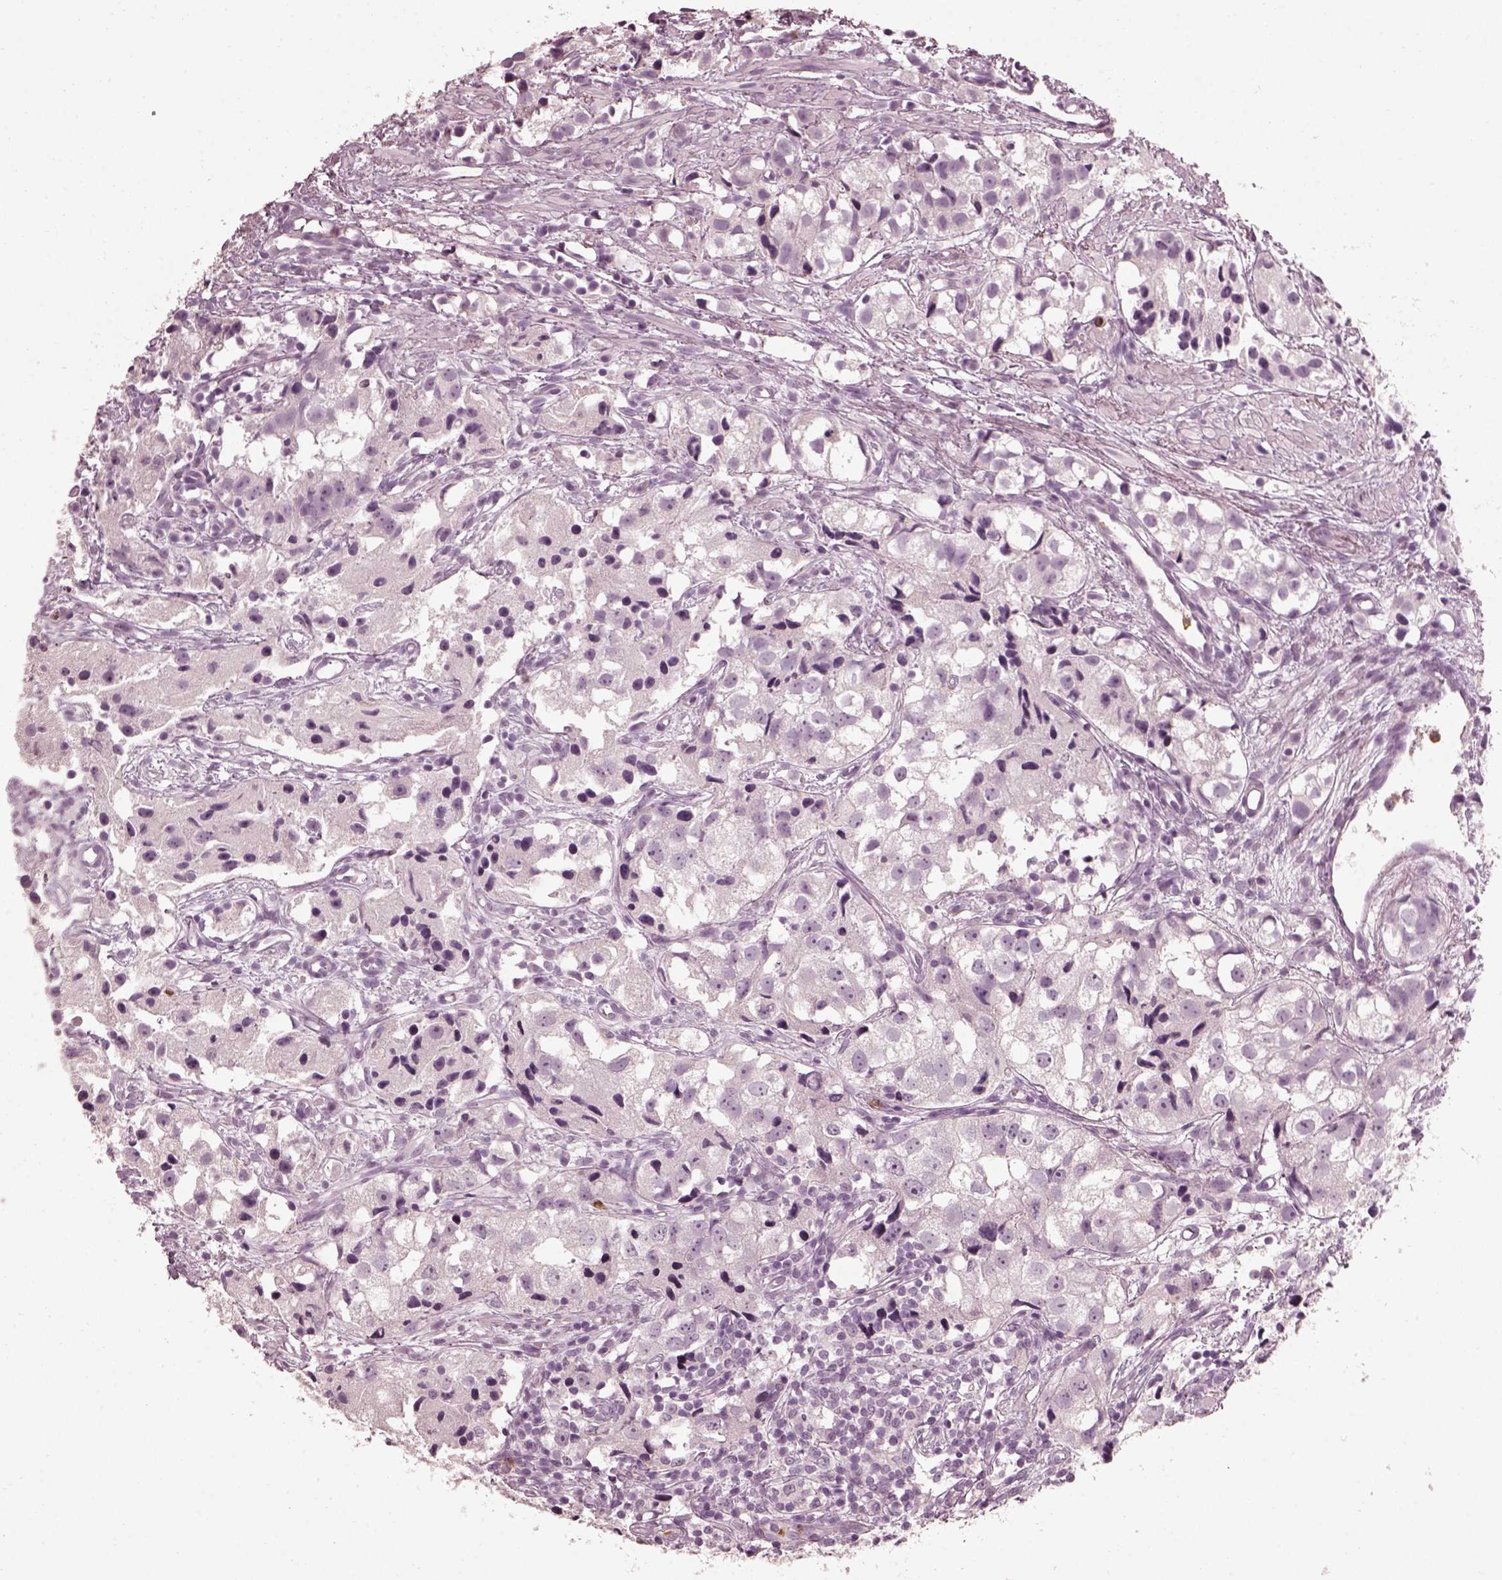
{"staining": {"intensity": "negative", "quantity": "none", "location": "none"}, "tissue": "prostate cancer", "cell_type": "Tumor cells", "image_type": "cancer", "snomed": [{"axis": "morphology", "description": "Adenocarcinoma, High grade"}, {"axis": "topography", "description": "Prostate"}], "caption": "Immunohistochemistry of human prostate cancer shows no expression in tumor cells.", "gene": "FUT4", "patient": {"sex": "male", "age": 68}}